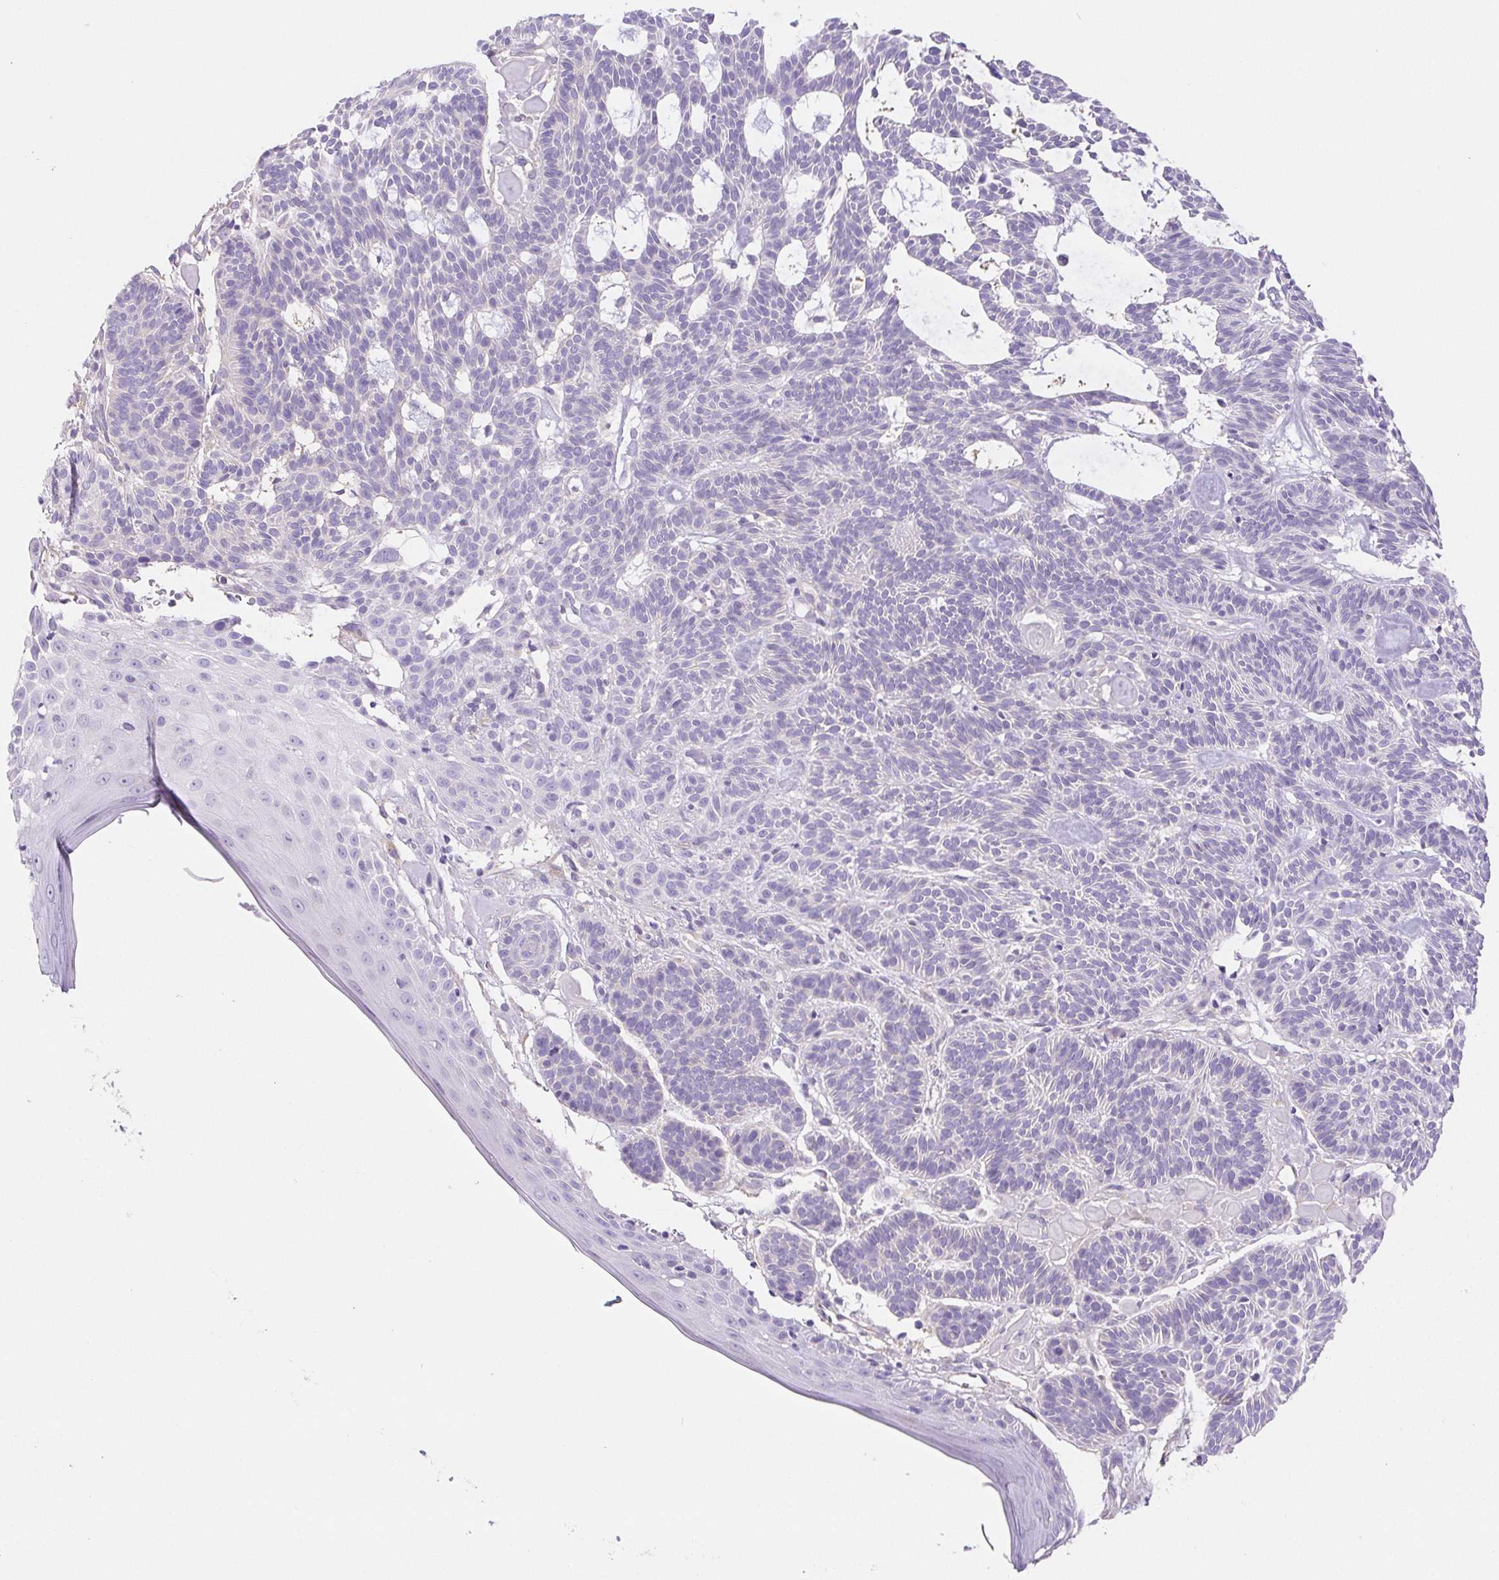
{"staining": {"intensity": "negative", "quantity": "none", "location": "none"}, "tissue": "skin cancer", "cell_type": "Tumor cells", "image_type": "cancer", "snomed": [{"axis": "morphology", "description": "Basal cell carcinoma"}, {"axis": "topography", "description": "Skin"}], "caption": "High magnification brightfield microscopy of skin cancer (basal cell carcinoma) stained with DAB (brown) and counterstained with hematoxylin (blue): tumor cells show no significant staining. Nuclei are stained in blue.", "gene": "PNLIP", "patient": {"sex": "male", "age": 85}}